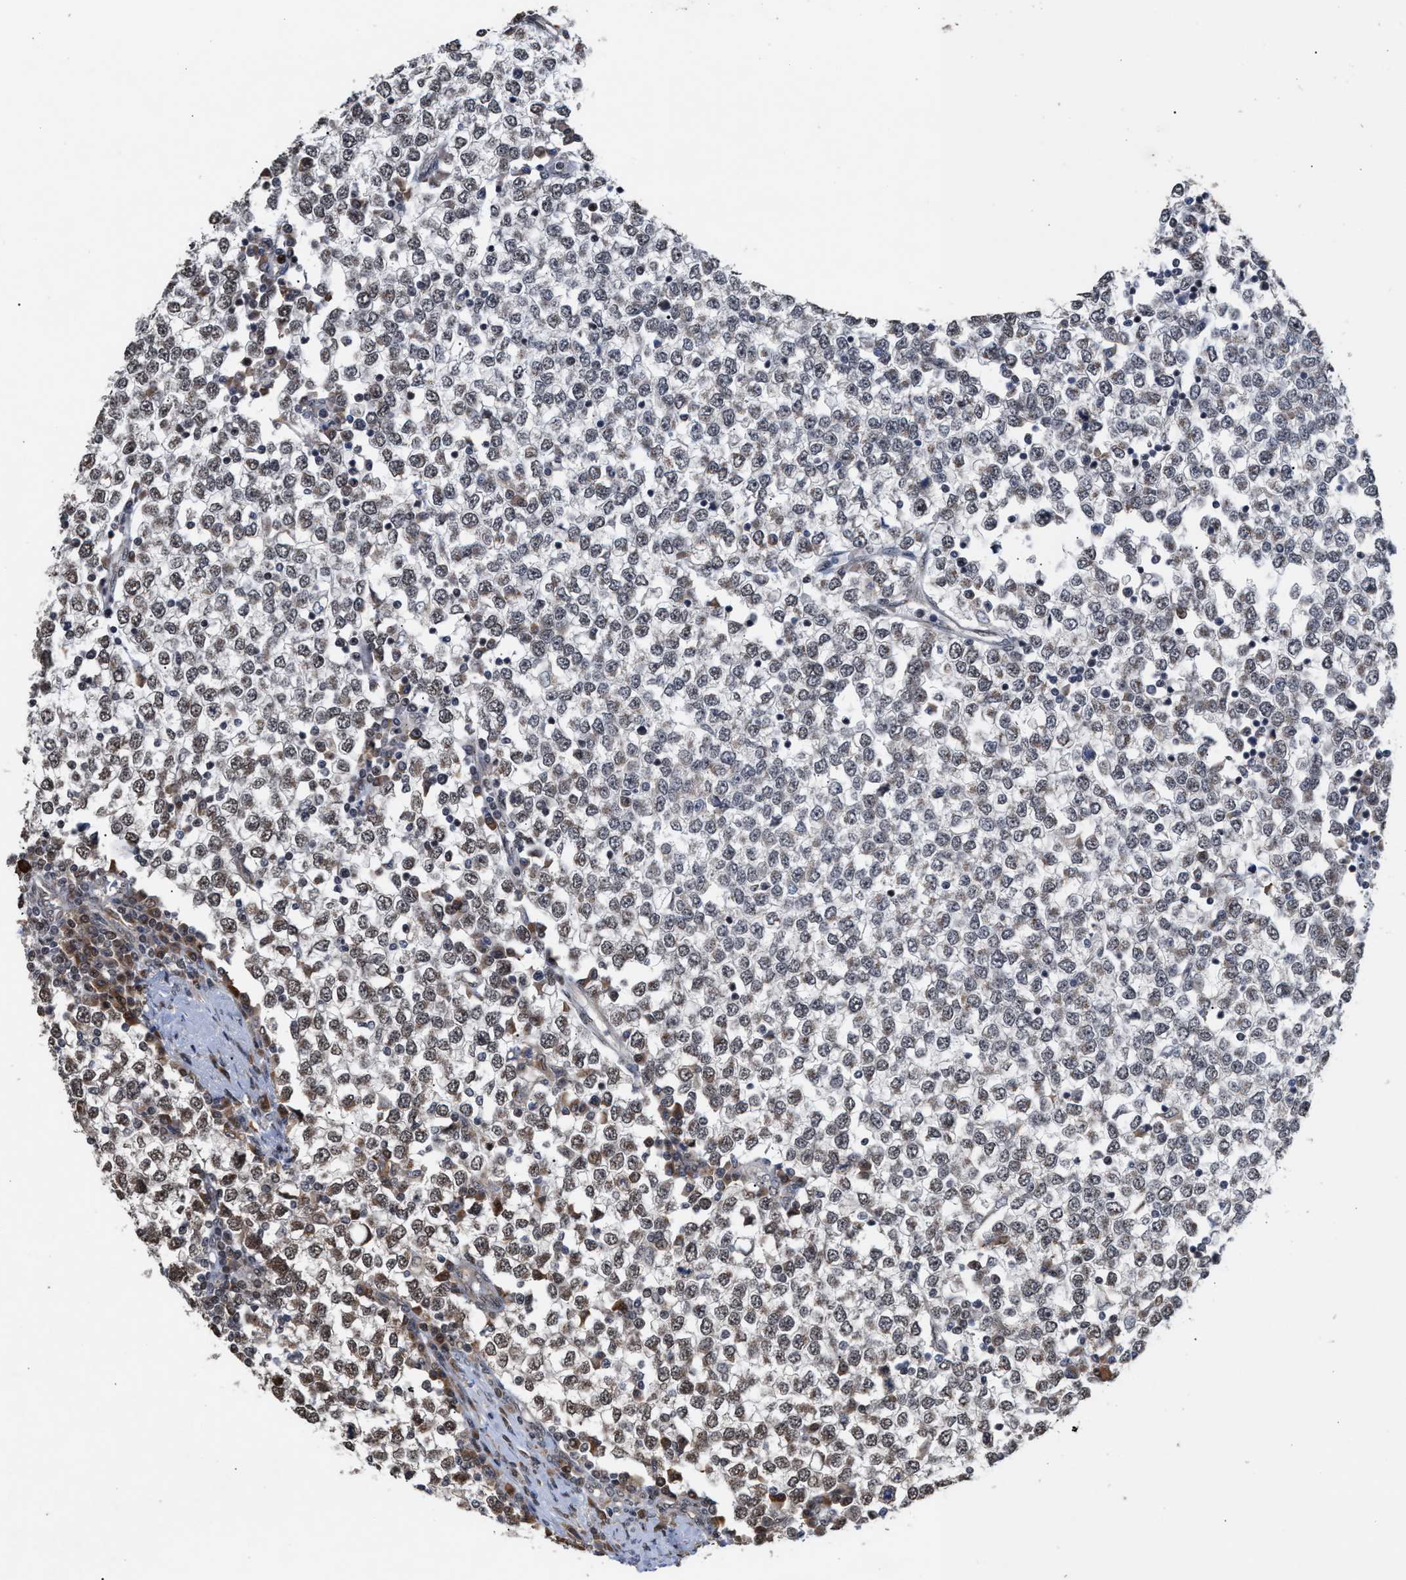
{"staining": {"intensity": "weak", "quantity": "<25%", "location": "nuclear"}, "tissue": "testis cancer", "cell_type": "Tumor cells", "image_type": "cancer", "snomed": [{"axis": "morphology", "description": "Seminoma, NOS"}, {"axis": "topography", "description": "Testis"}], "caption": "IHC micrograph of neoplastic tissue: human testis cancer stained with DAB (3,3'-diaminobenzidine) shows no significant protein positivity in tumor cells.", "gene": "MKNK2", "patient": {"sex": "male", "age": 65}}